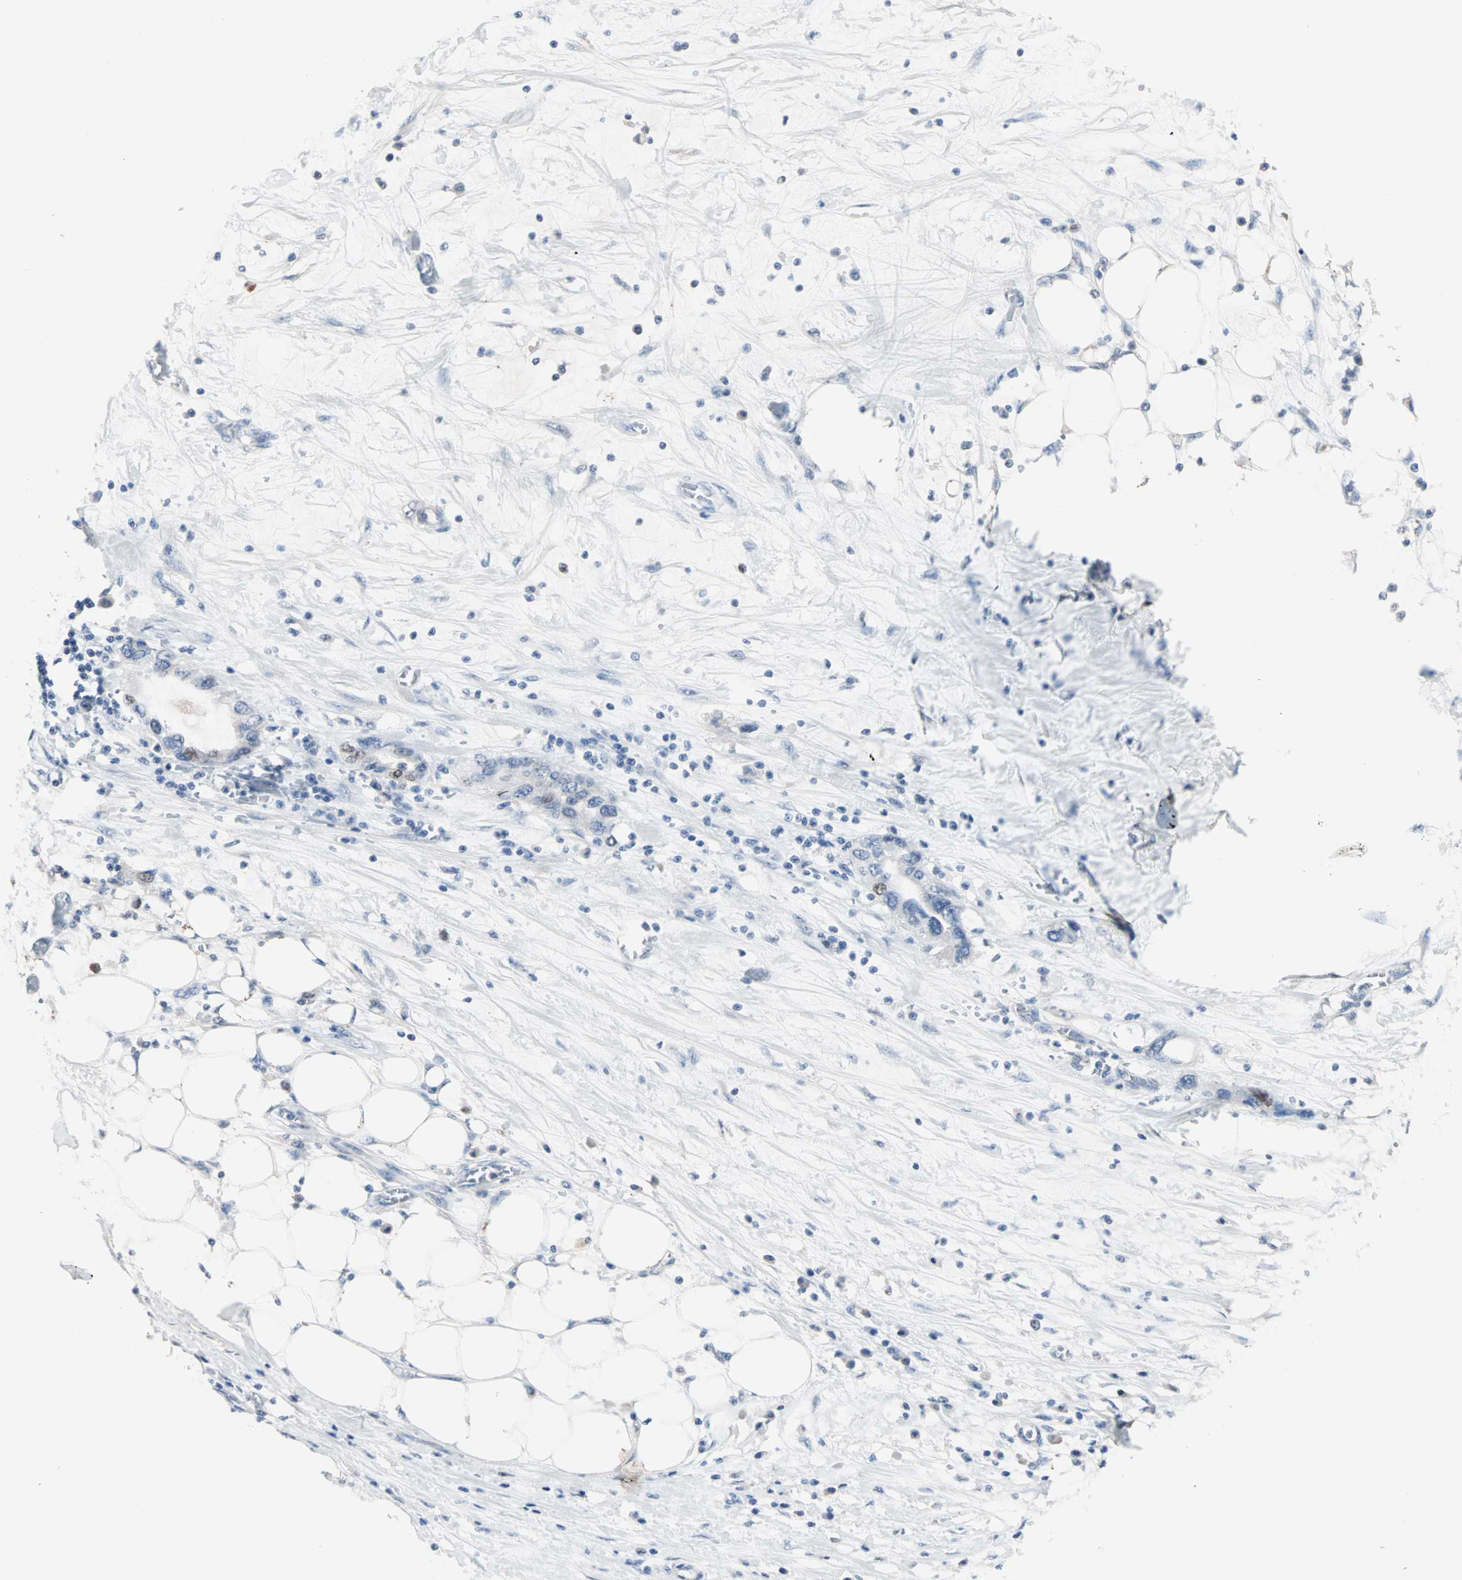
{"staining": {"intensity": "moderate", "quantity": "<25%", "location": "nuclear"}, "tissue": "pancreatic cancer", "cell_type": "Tumor cells", "image_type": "cancer", "snomed": [{"axis": "morphology", "description": "Adenocarcinoma, NOS"}, {"axis": "topography", "description": "Pancreas"}], "caption": "This is an image of immunohistochemistry (IHC) staining of adenocarcinoma (pancreatic), which shows moderate staining in the nuclear of tumor cells.", "gene": "CCNE2", "patient": {"sex": "female", "age": 57}}